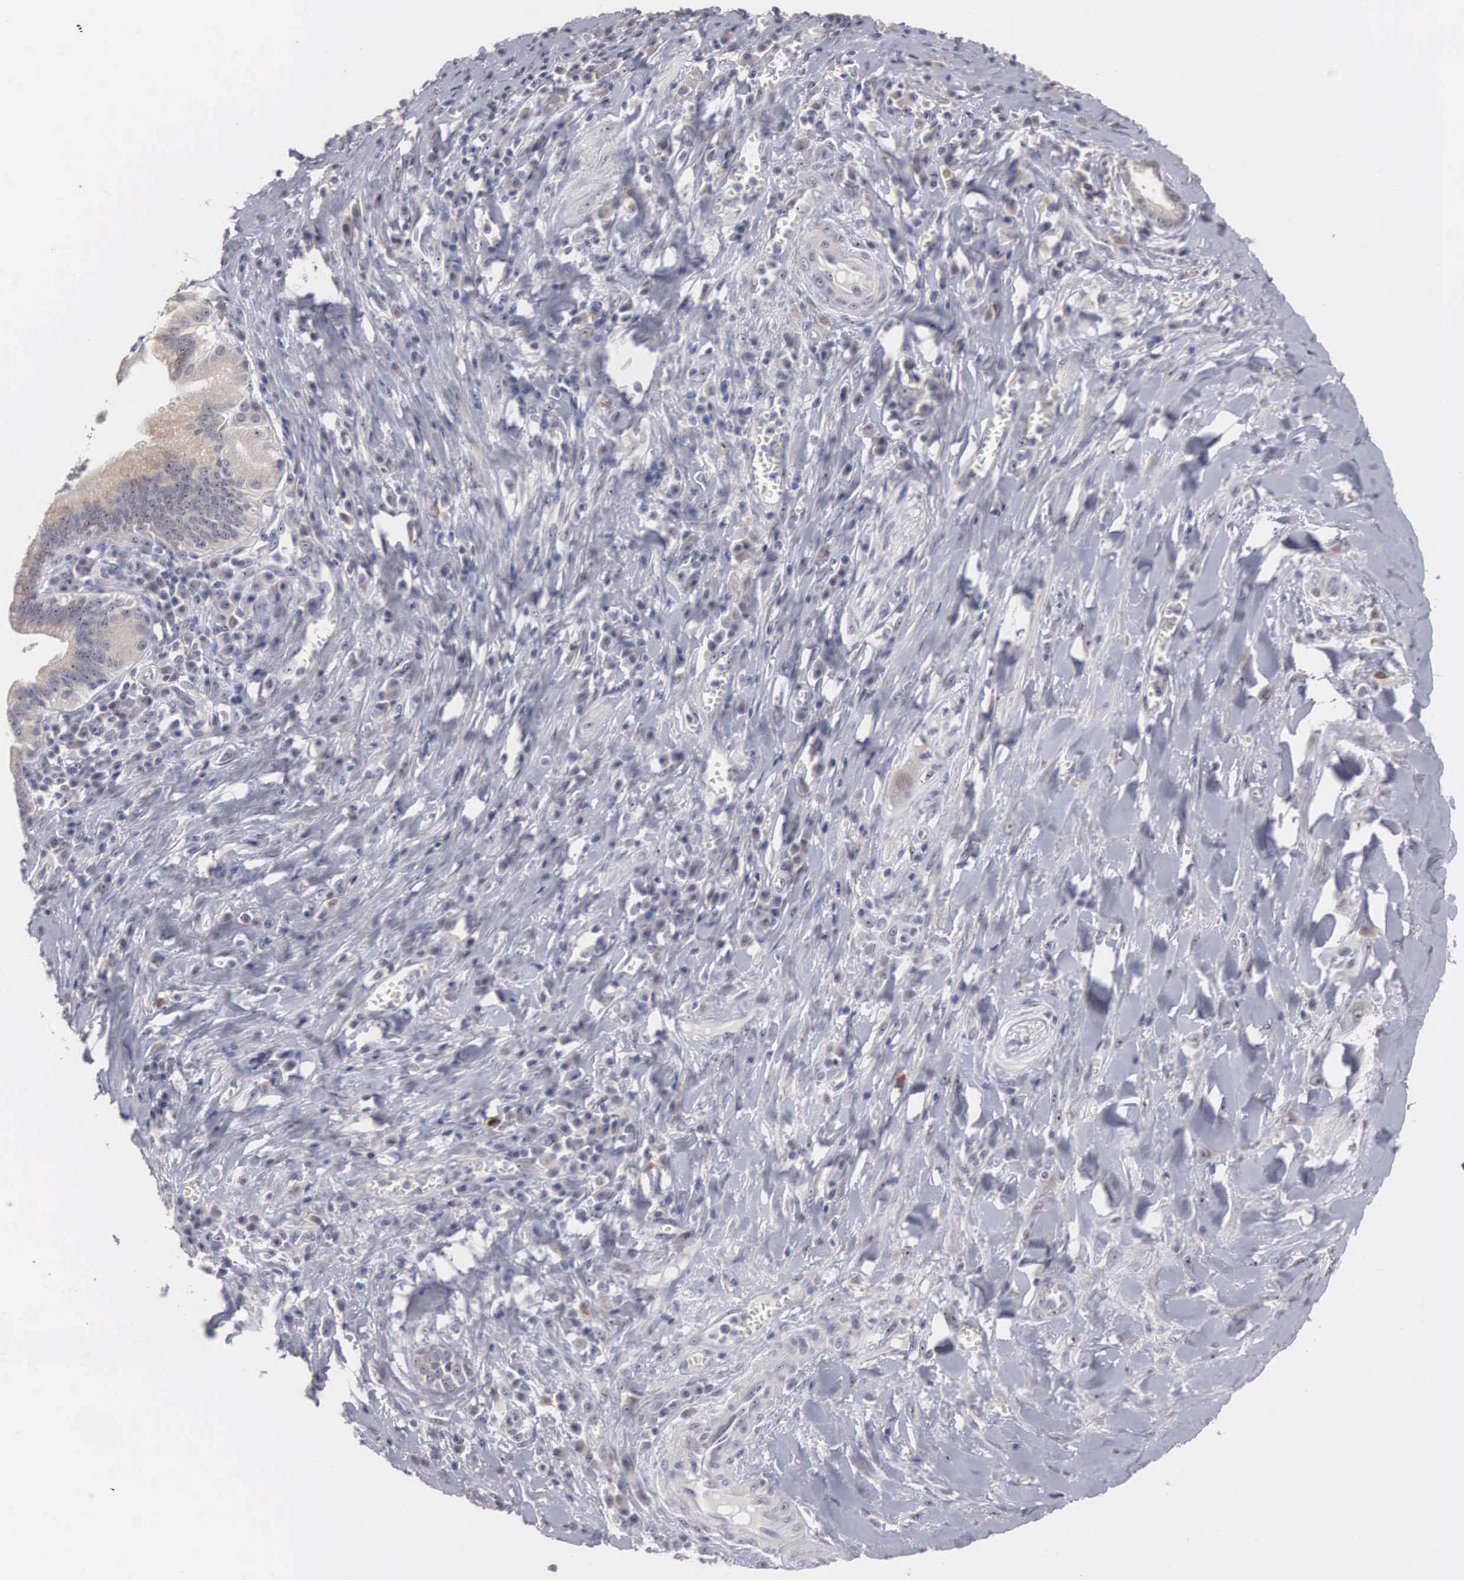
{"staining": {"intensity": "weak", "quantity": "25%-75%", "location": "cytoplasmic/membranous"}, "tissue": "pancreatic cancer", "cell_type": "Tumor cells", "image_type": "cancer", "snomed": [{"axis": "morphology", "description": "Adenocarcinoma, NOS"}, {"axis": "topography", "description": "Pancreas"}], "caption": "An image of human pancreatic adenocarcinoma stained for a protein exhibits weak cytoplasmic/membranous brown staining in tumor cells. (DAB IHC with brightfield microscopy, high magnification).", "gene": "AMN", "patient": {"sex": "male", "age": 69}}